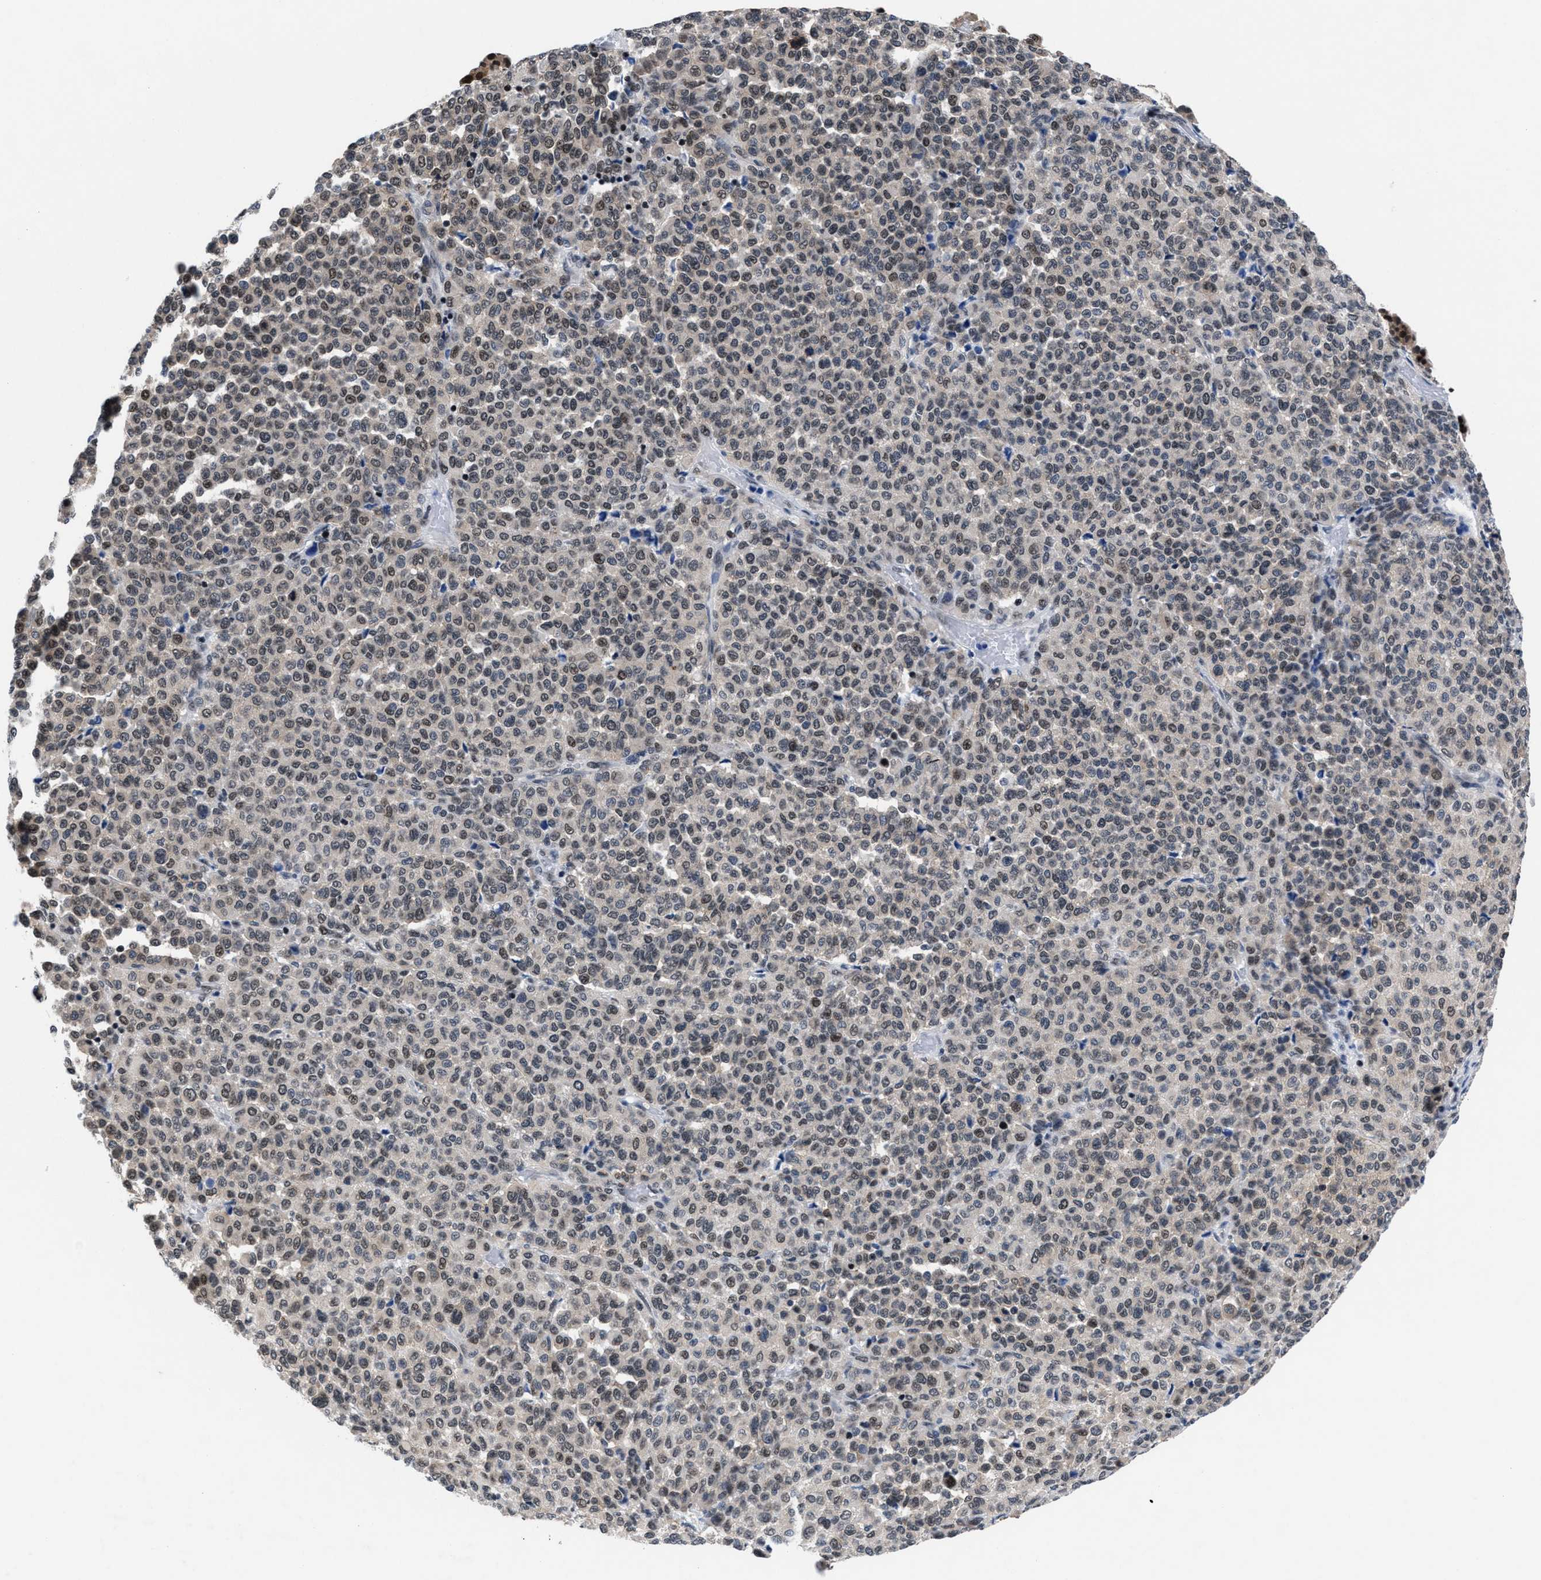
{"staining": {"intensity": "weak", "quantity": ">75%", "location": "nuclear"}, "tissue": "melanoma", "cell_type": "Tumor cells", "image_type": "cancer", "snomed": [{"axis": "morphology", "description": "Malignant melanoma, Metastatic site"}, {"axis": "topography", "description": "Pancreas"}], "caption": "The histopathology image displays a brown stain indicating the presence of a protein in the nuclear of tumor cells in malignant melanoma (metastatic site). The staining is performed using DAB brown chromogen to label protein expression. The nuclei are counter-stained blue using hematoxylin.", "gene": "WDR81", "patient": {"sex": "female", "age": 30}}